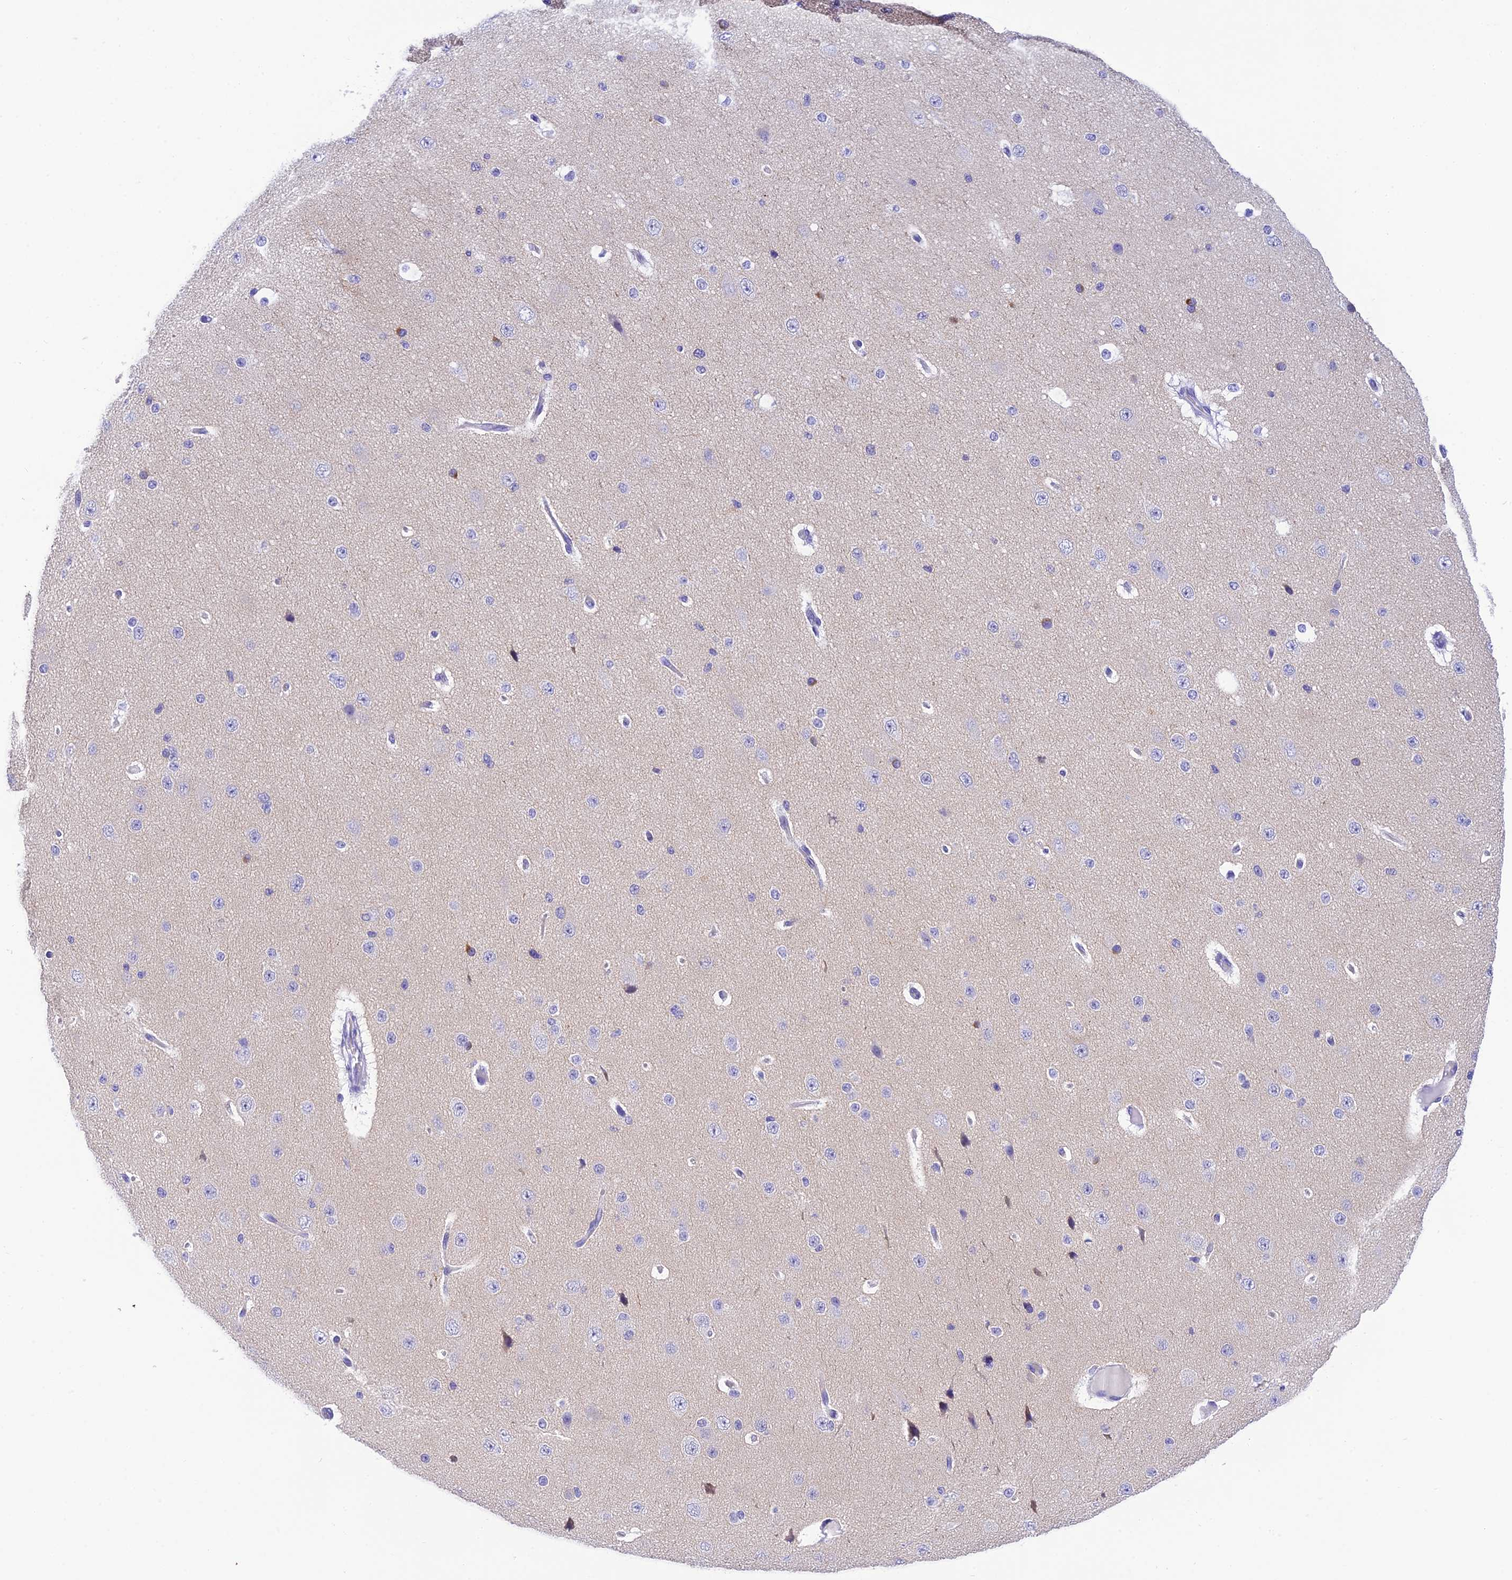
{"staining": {"intensity": "negative", "quantity": "none", "location": "none"}, "tissue": "cerebral cortex", "cell_type": "Endothelial cells", "image_type": "normal", "snomed": [{"axis": "morphology", "description": "Normal tissue, NOS"}, {"axis": "morphology", "description": "Developmental malformation"}, {"axis": "topography", "description": "Cerebral cortex"}], "caption": "An immunohistochemistry (IHC) photomicrograph of normal cerebral cortex is shown. There is no staining in endothelial cells of cerebral cortex. The staining is performed using DAB brown chromogen with nuclei counter-stained in using hematoxylin.", "gene": "KDELR3", "patient": {"sex": "female", "age": 30}}